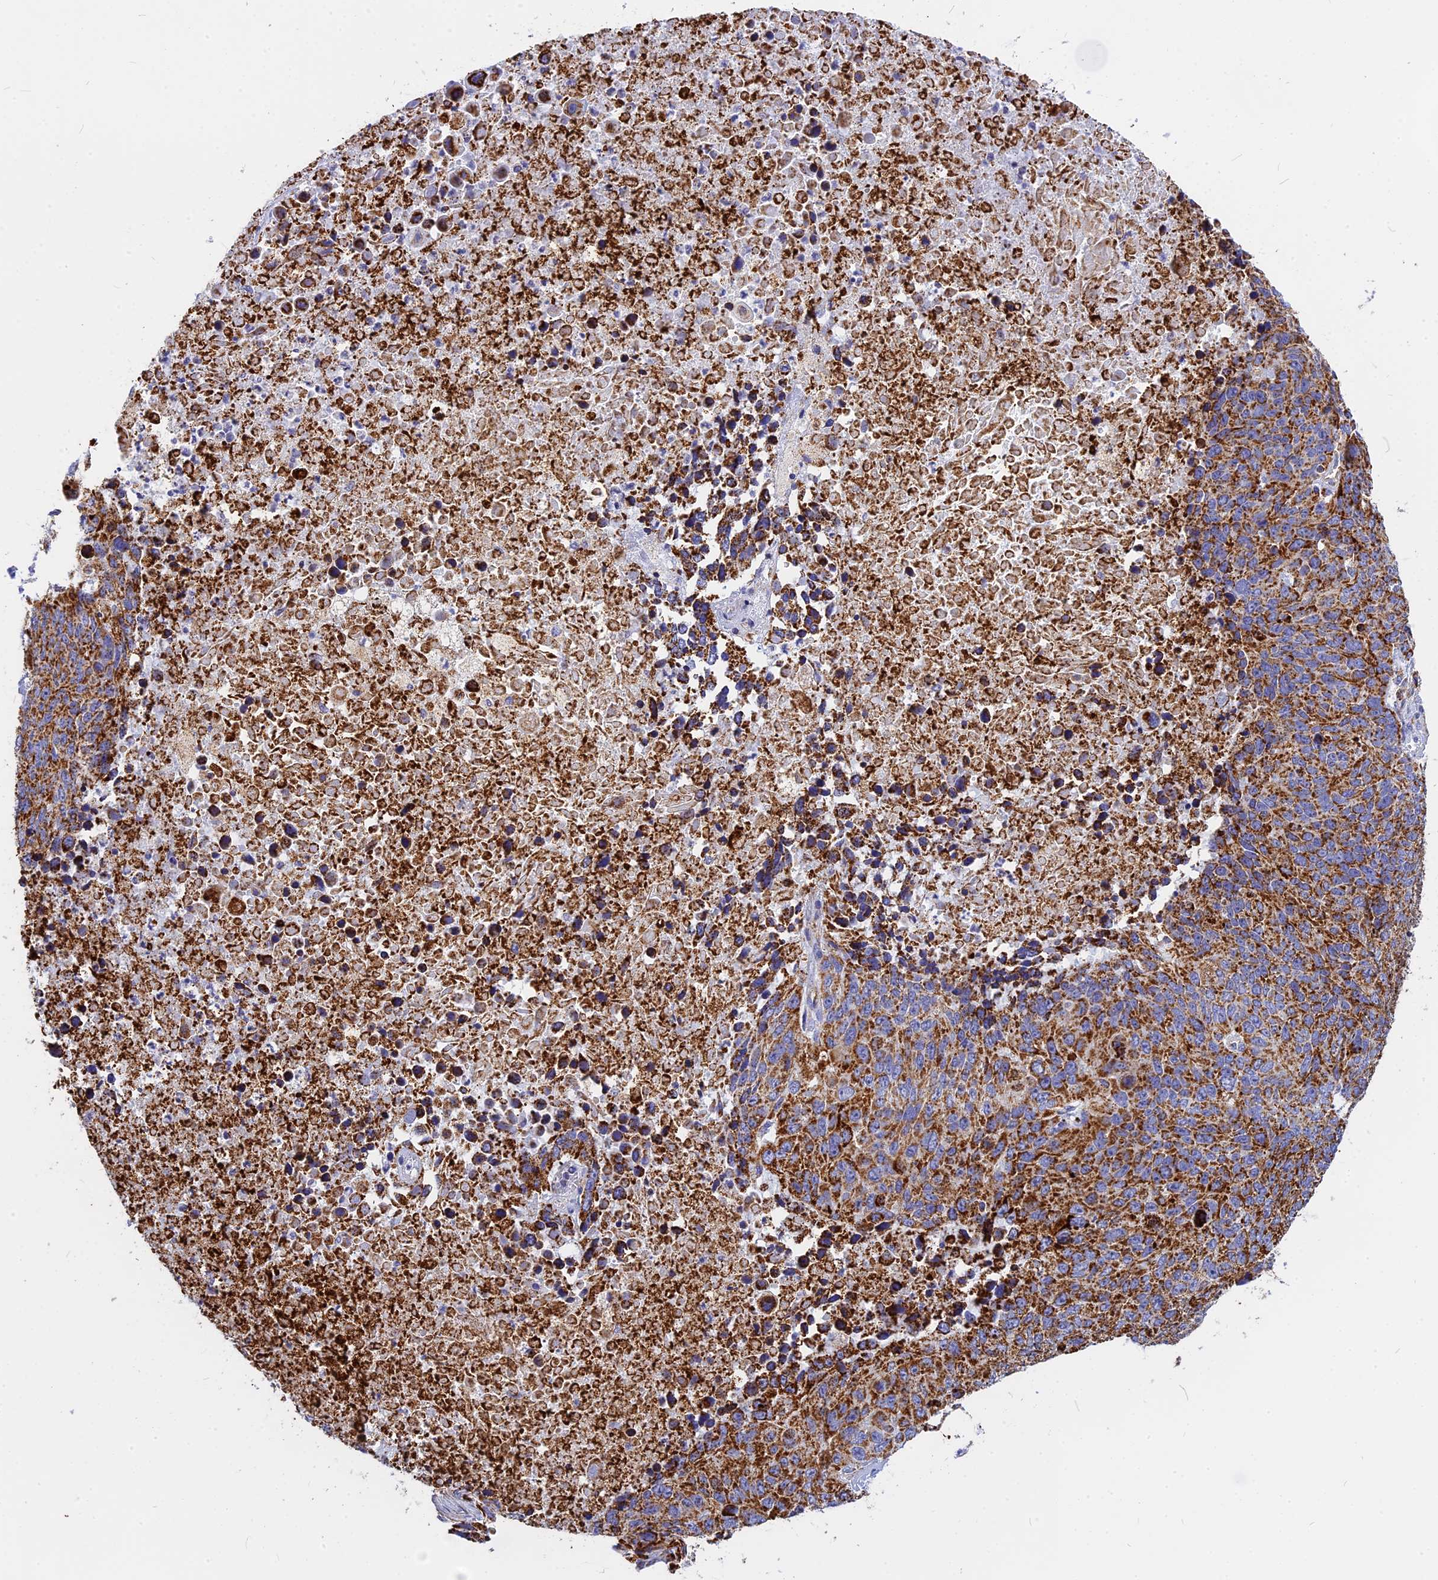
{"staining": {"intensity": "strong", "quantity": ">75%", "location": "cytoplasmic/membranous"}, "tissue": "lung cancer", "cell_type": "Tumor cells", "image_type": "cancer", "snomed": [{"axis": "morphology", "description": "Normal tissue, NOS"}, {"axis": "morphology", "description": "Squamous cell carcinoma, NOS"}, {"axis": "topography", "description": "Lymph node"}, {"axis": "topography", "description": "Lung"}], "caption": "The image displays staining of lung cancer, revealing strong cytoplasmic/membranous protein positivity (brown color) within tumor cells. (IHC, brightfield microscopy, high magnification).", "gene": "VDAC2", "patient": {"sex": "male", "age": 66}}